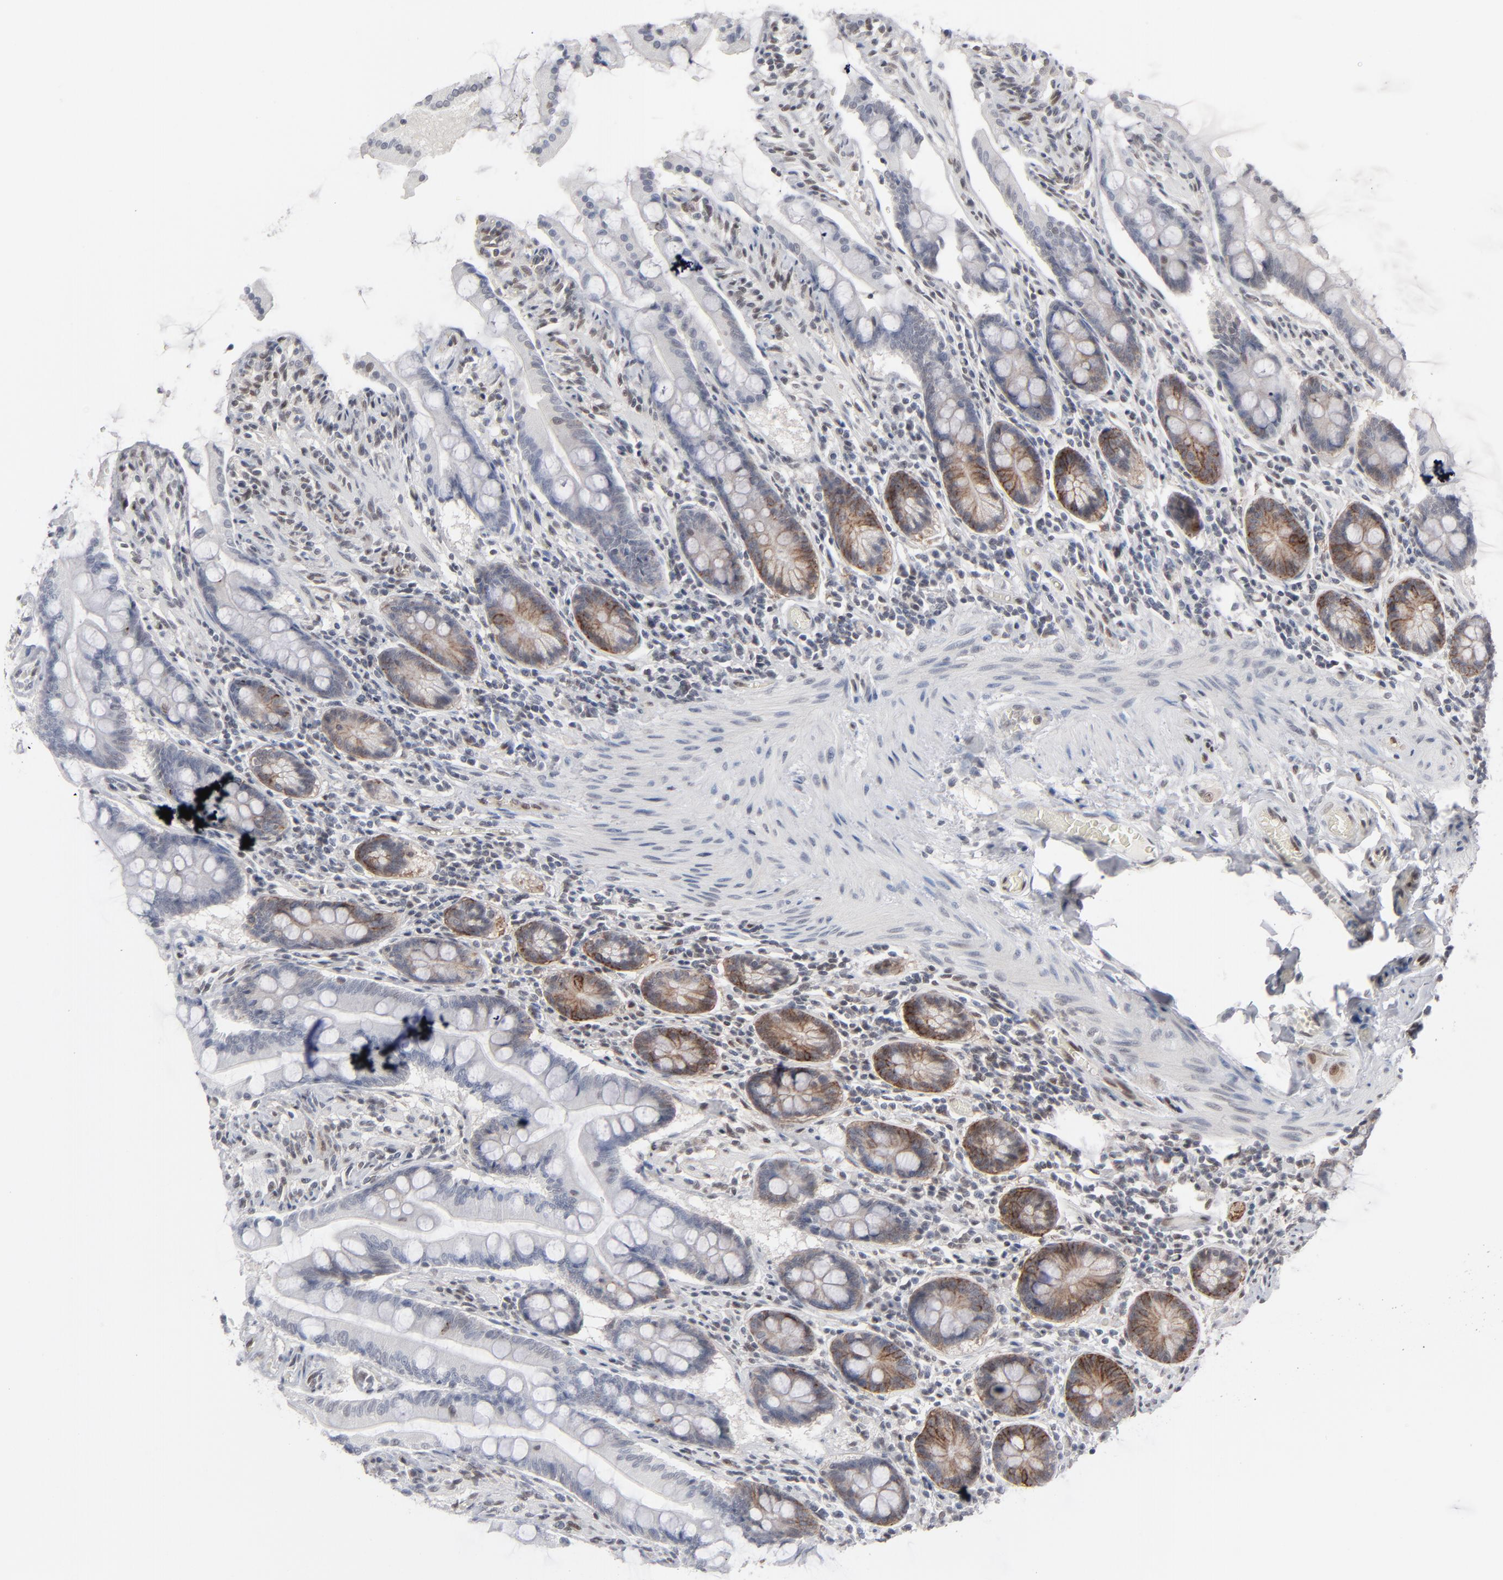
{"staining": {"intensity": "moderate", "quantity": "<25%", "location": "cytoplasmic/membranous"}, "tissue": "small intestine", "cell_type": "Glandular cells", "image_type": "normal", "snomed": [{"axis": "morphology", "description": "Normal tissue, NOS"}, {"axis": "topography", "description": "Small intestine"}], "caption": "The immunohistochemical stain highlights moderate cytoplasmic/membranous positivity in glandular cells of benign small intestine. Immunohistochemistry stains the protein of interest in brown and the nuclei are stained blue.", "gene": "IRF9", "patient": {"sex": "male", "age": 41}}